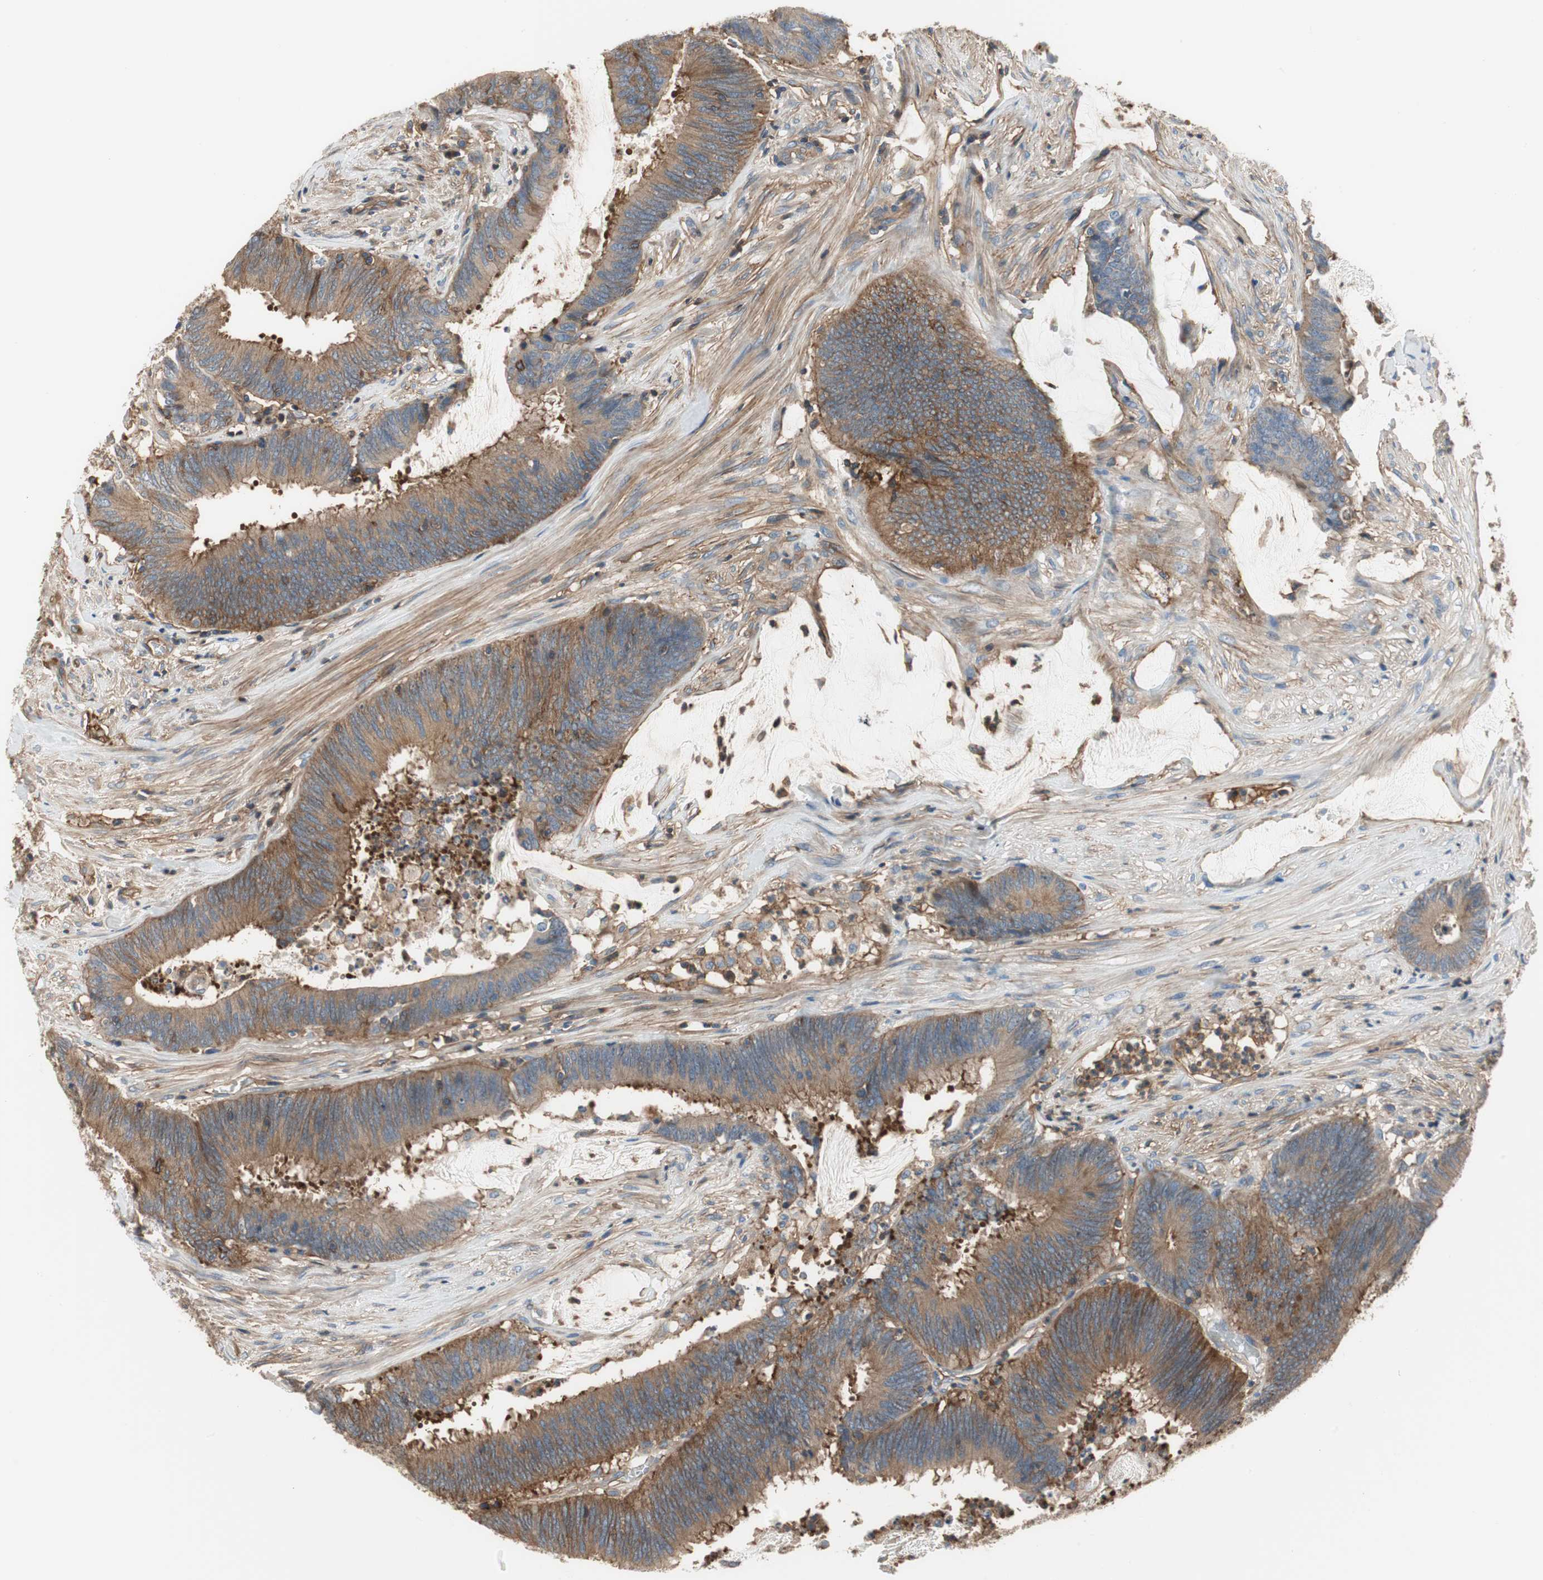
{"staining": {"intensity": "moderate", "quantity": ">75%", "location": "cytoplasmic/membranous"}, "tissue": "colorectal cancer", "cell_type": "Tumor cells", "image_type": "cancer", "snomed": [{"axis": "morphology", "description": "Adenocarcinoma, NOS"}, {"axis": "topography", "description": "Rectum"}], "caption": "Immunohistochemical staining of human colorectal cancer displays medium levels of moderate cytoplasmic/membranous protein staining in approximately >75% of tumor cells. The protein is stained brown, and the nuclei are stained in blue (DAB (3,3'-diaminobenzidine) IHC with brightfield microscopy, high magnification).", "gene": "IL1RL1", "patient": {"sex": "female", "age": 66}}